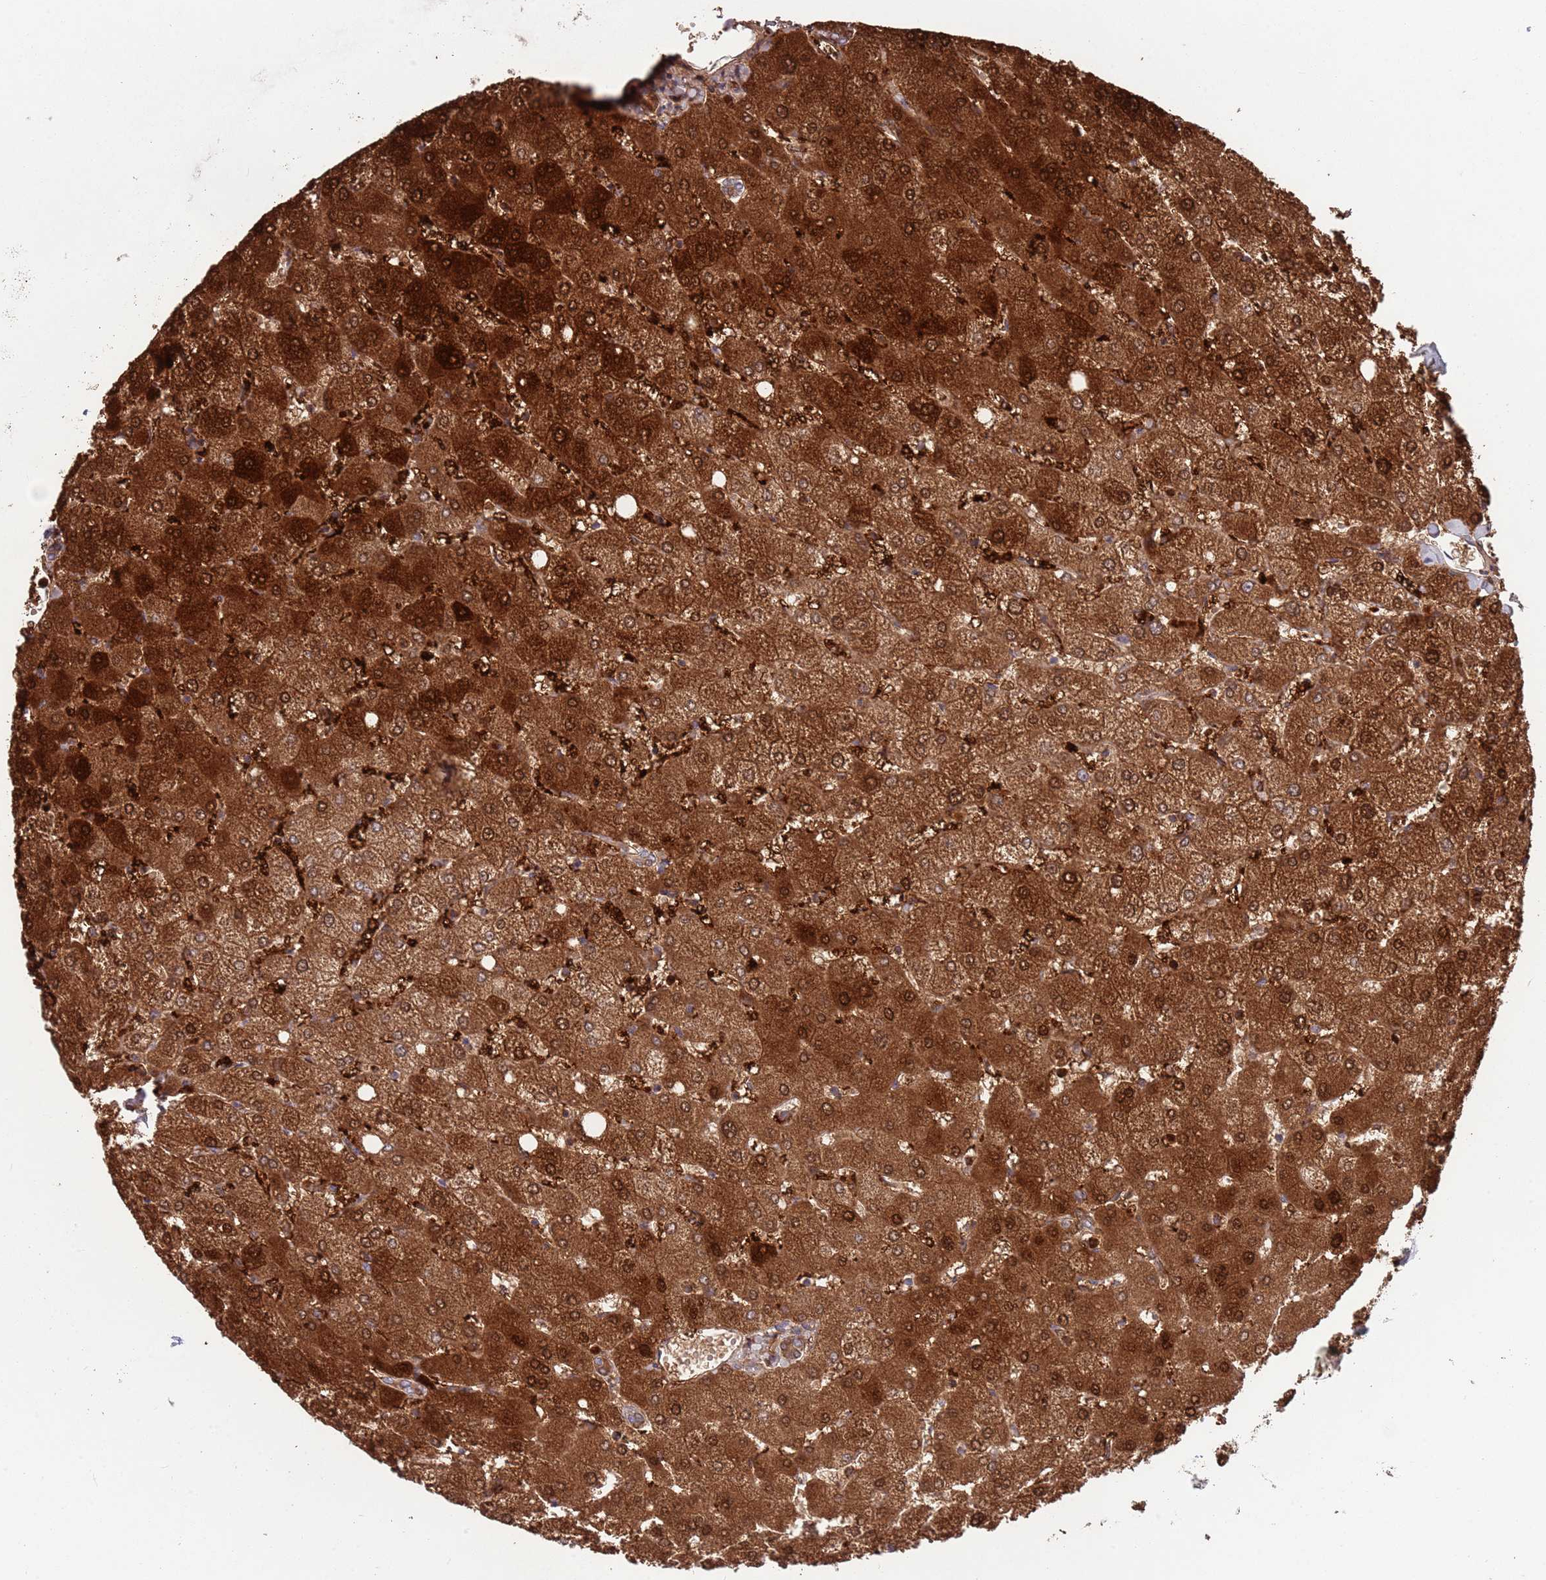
{"staining": {"intensity": "moderate", "quantity": "<25%", "location": "cytoplasmic/membranous"}, "tissue": "liver", "cell_type": "Cholangiocytes", "image_type": "normal", "snomed": [{"axis": "morphology", "description": "Normal tissue, NOS"}, {"axis": "topography", "description": "Liver"}], "caption": "Unremarkable liver shows moderate cytoplasmic/membranous staining in about <25% of cholangiocytes.", "gene": "DDT", "patient": {"sex": "female", "age": 54}}